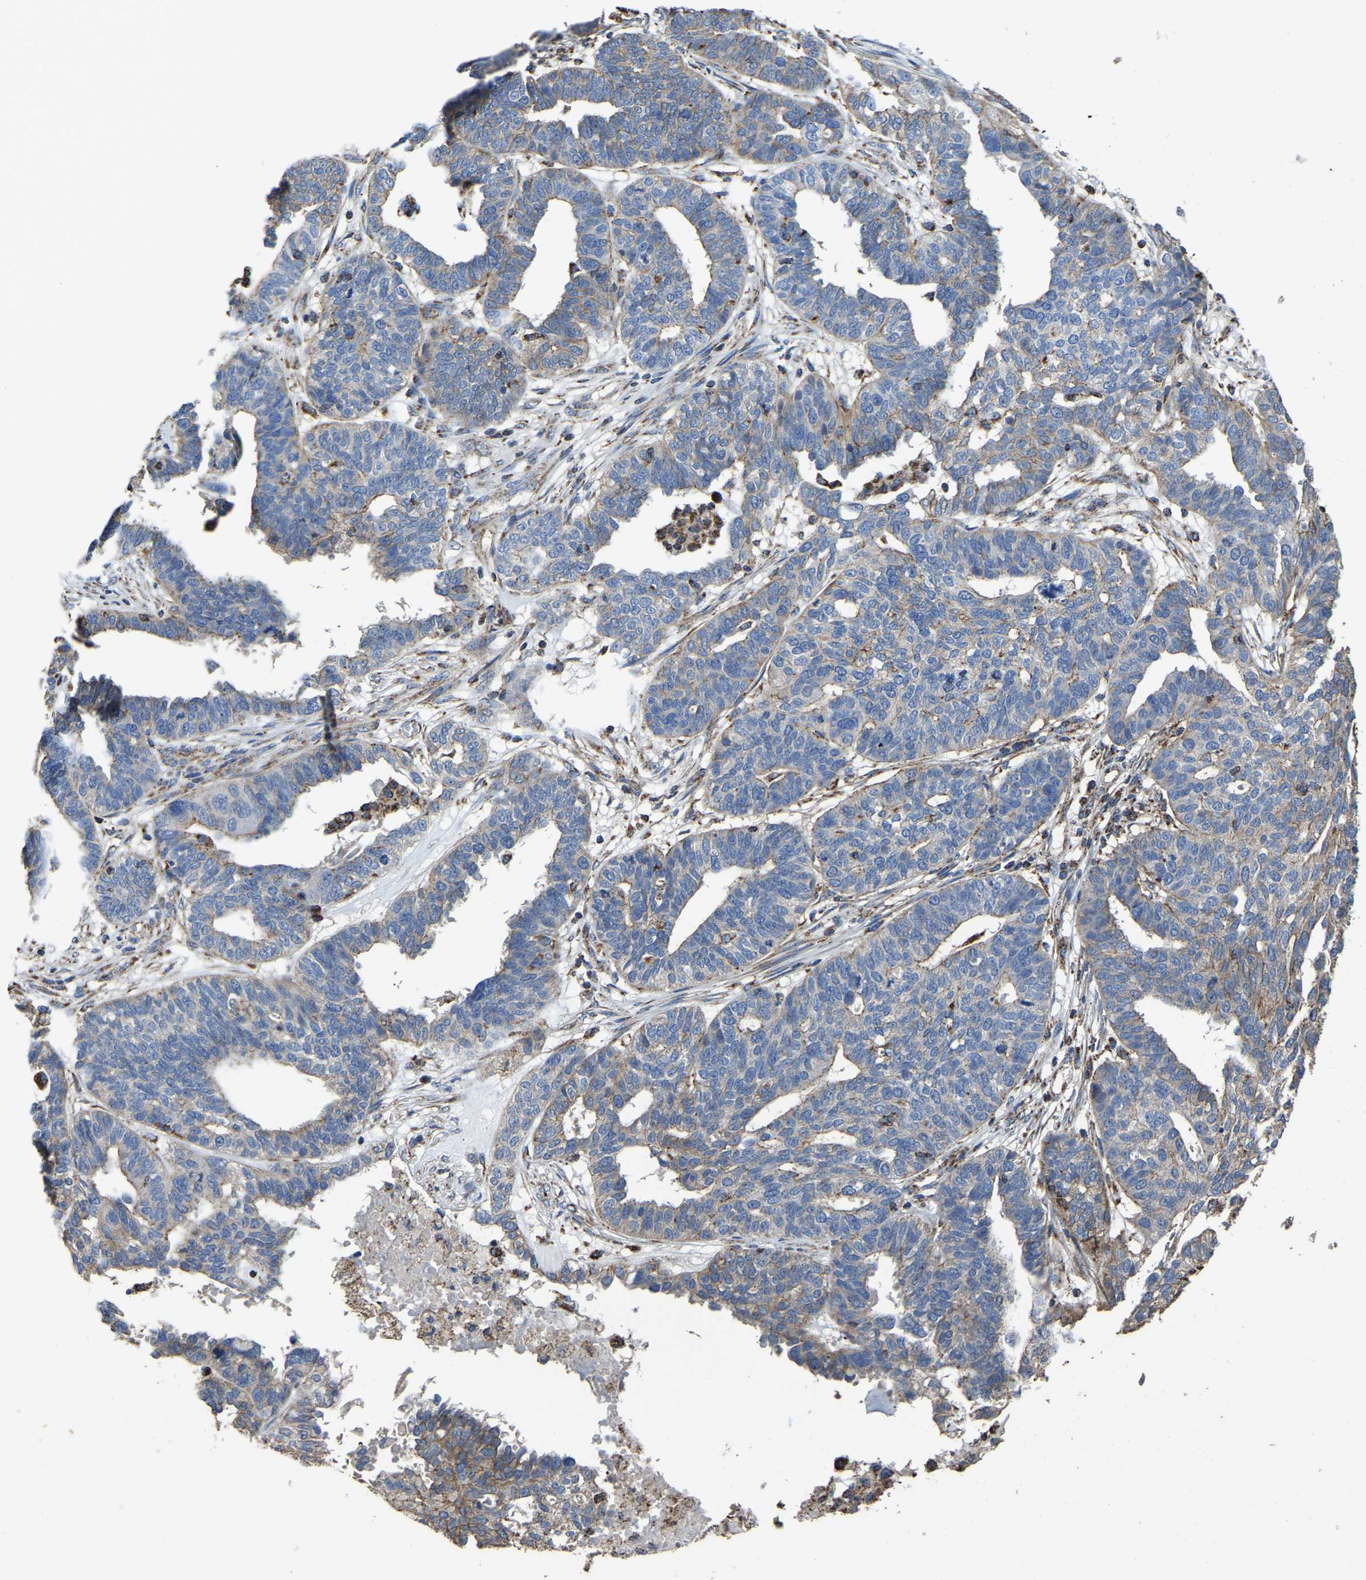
{"staining": {"intensity": "weak", "quantity": ">75%", "location": "cytoplasmic/membranous"}, "tissue": "ovarian cancer", "cell_type": "Tumor cells", "image_type": "cancer", "snomed": [{"axis": "morphology", "description": "Cystadenocarcinoma, serous, NOS"}, {"axis": "topography", "description": "Ovary"}], "caption": "IHC micrograph of neoplastic tissue: human serous cystadenocarcinoma (ovarian) stained using IHC shows low levels of weak protein expression localized specifically in the cytoplasmic/membranous of tumor cells, appearing as a cytoplasmic/membranous brown color.", "gene": "ETFA", "patient": {"sex": "female", "age": 59}}